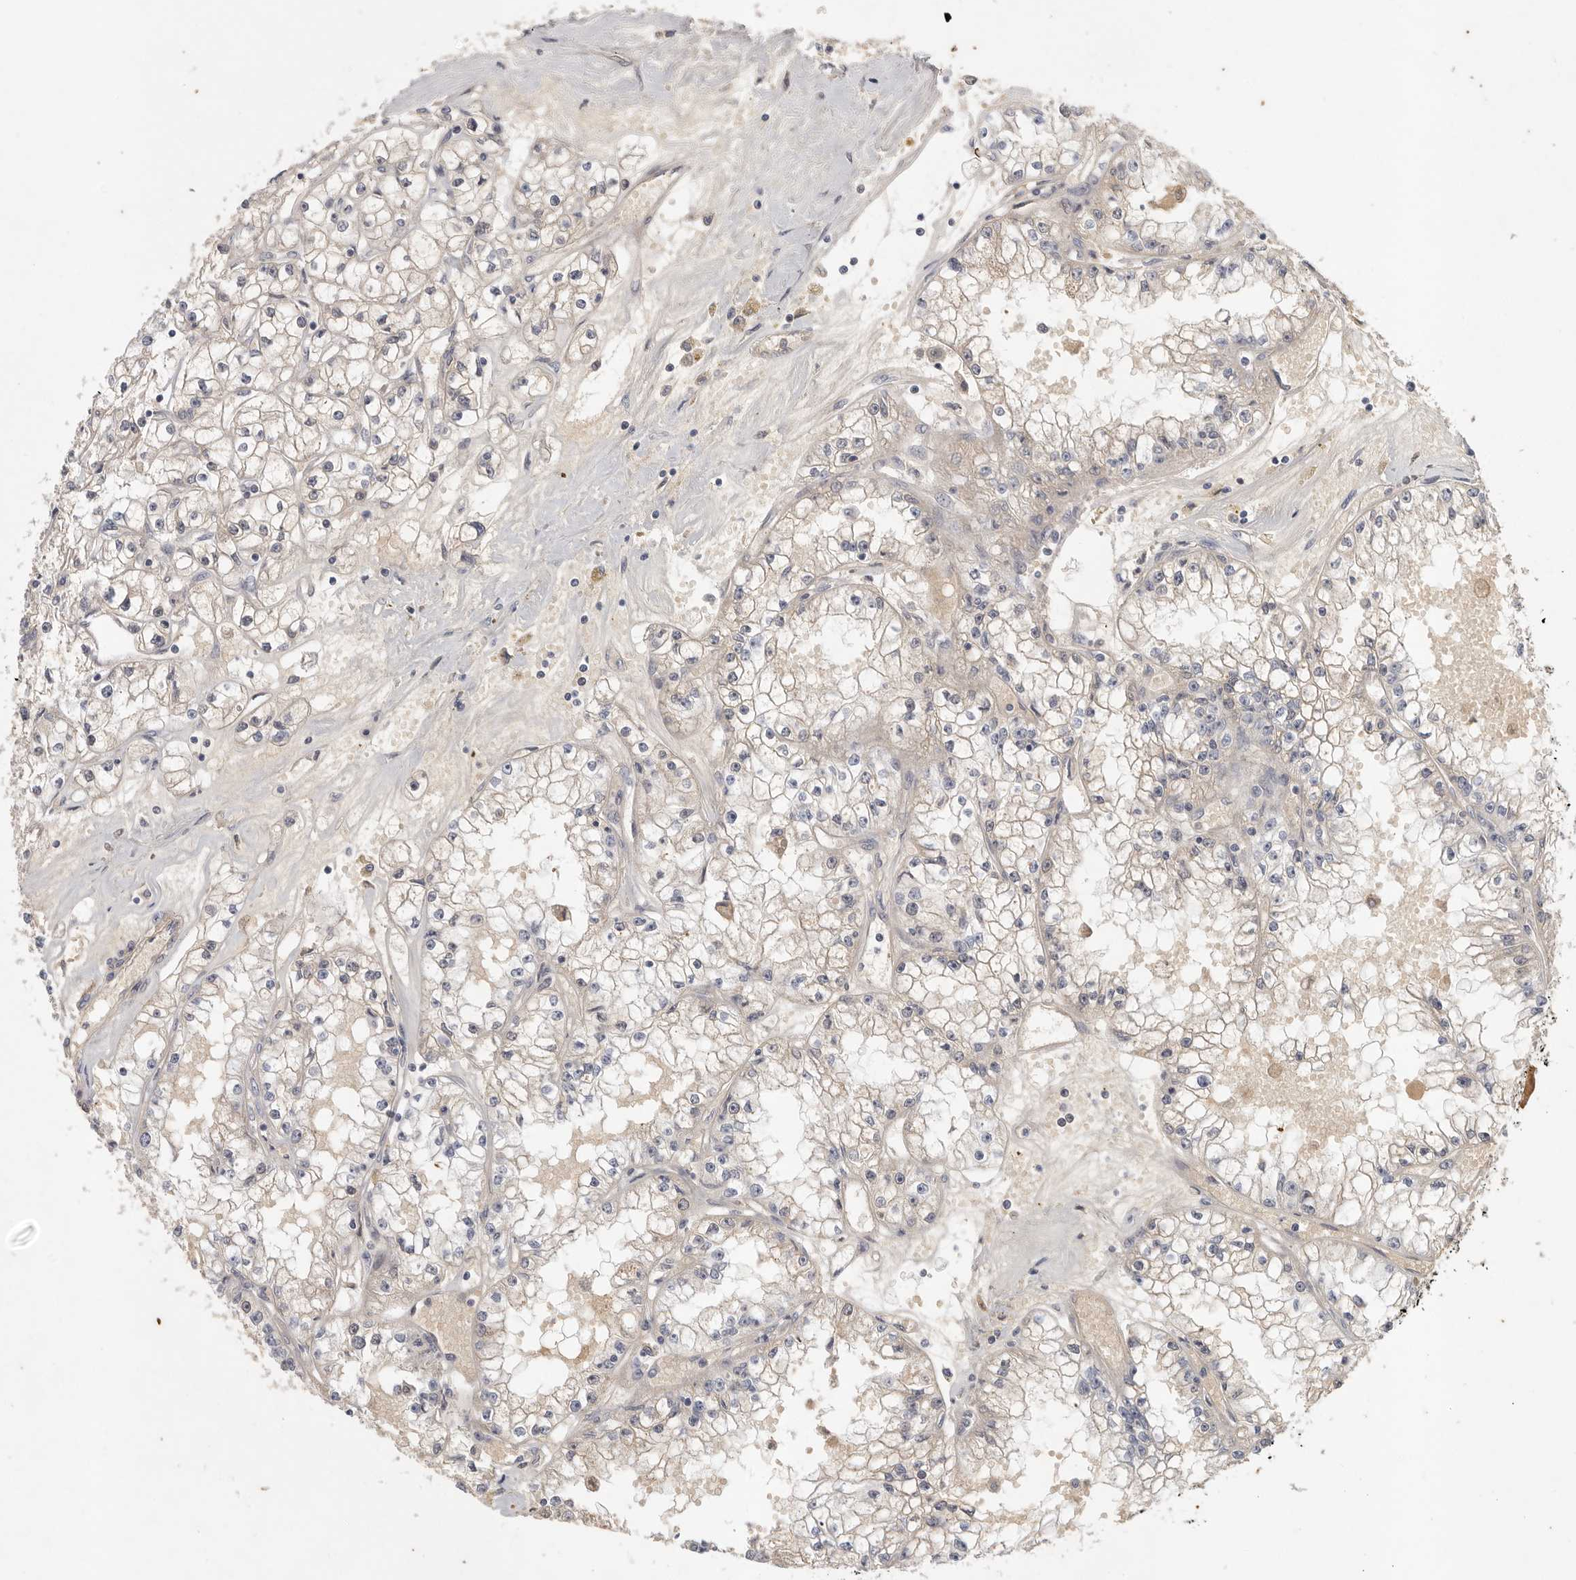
{"staining": {"intensity": "weak", "quantity": "25%-75%", "location": "cytoplasmic/membranous"}, "tissue": "renal cancer", "cell_type": "Tumor cells", "image_type": "cancer", "snomed": [{"axis": "morphology", "description": "Adenocarcinoma, NOS"}, {"axis": "topography", "description": "Kidney"}], "caption": "Protein expression analysis of human renal adenocarcinoma reveals weak cytoplasmic/membranous positivity in approximately 25%-75% of tumor cells.", "gene": "CFAP298", "patient": {"sex": "male", "age": 56}}